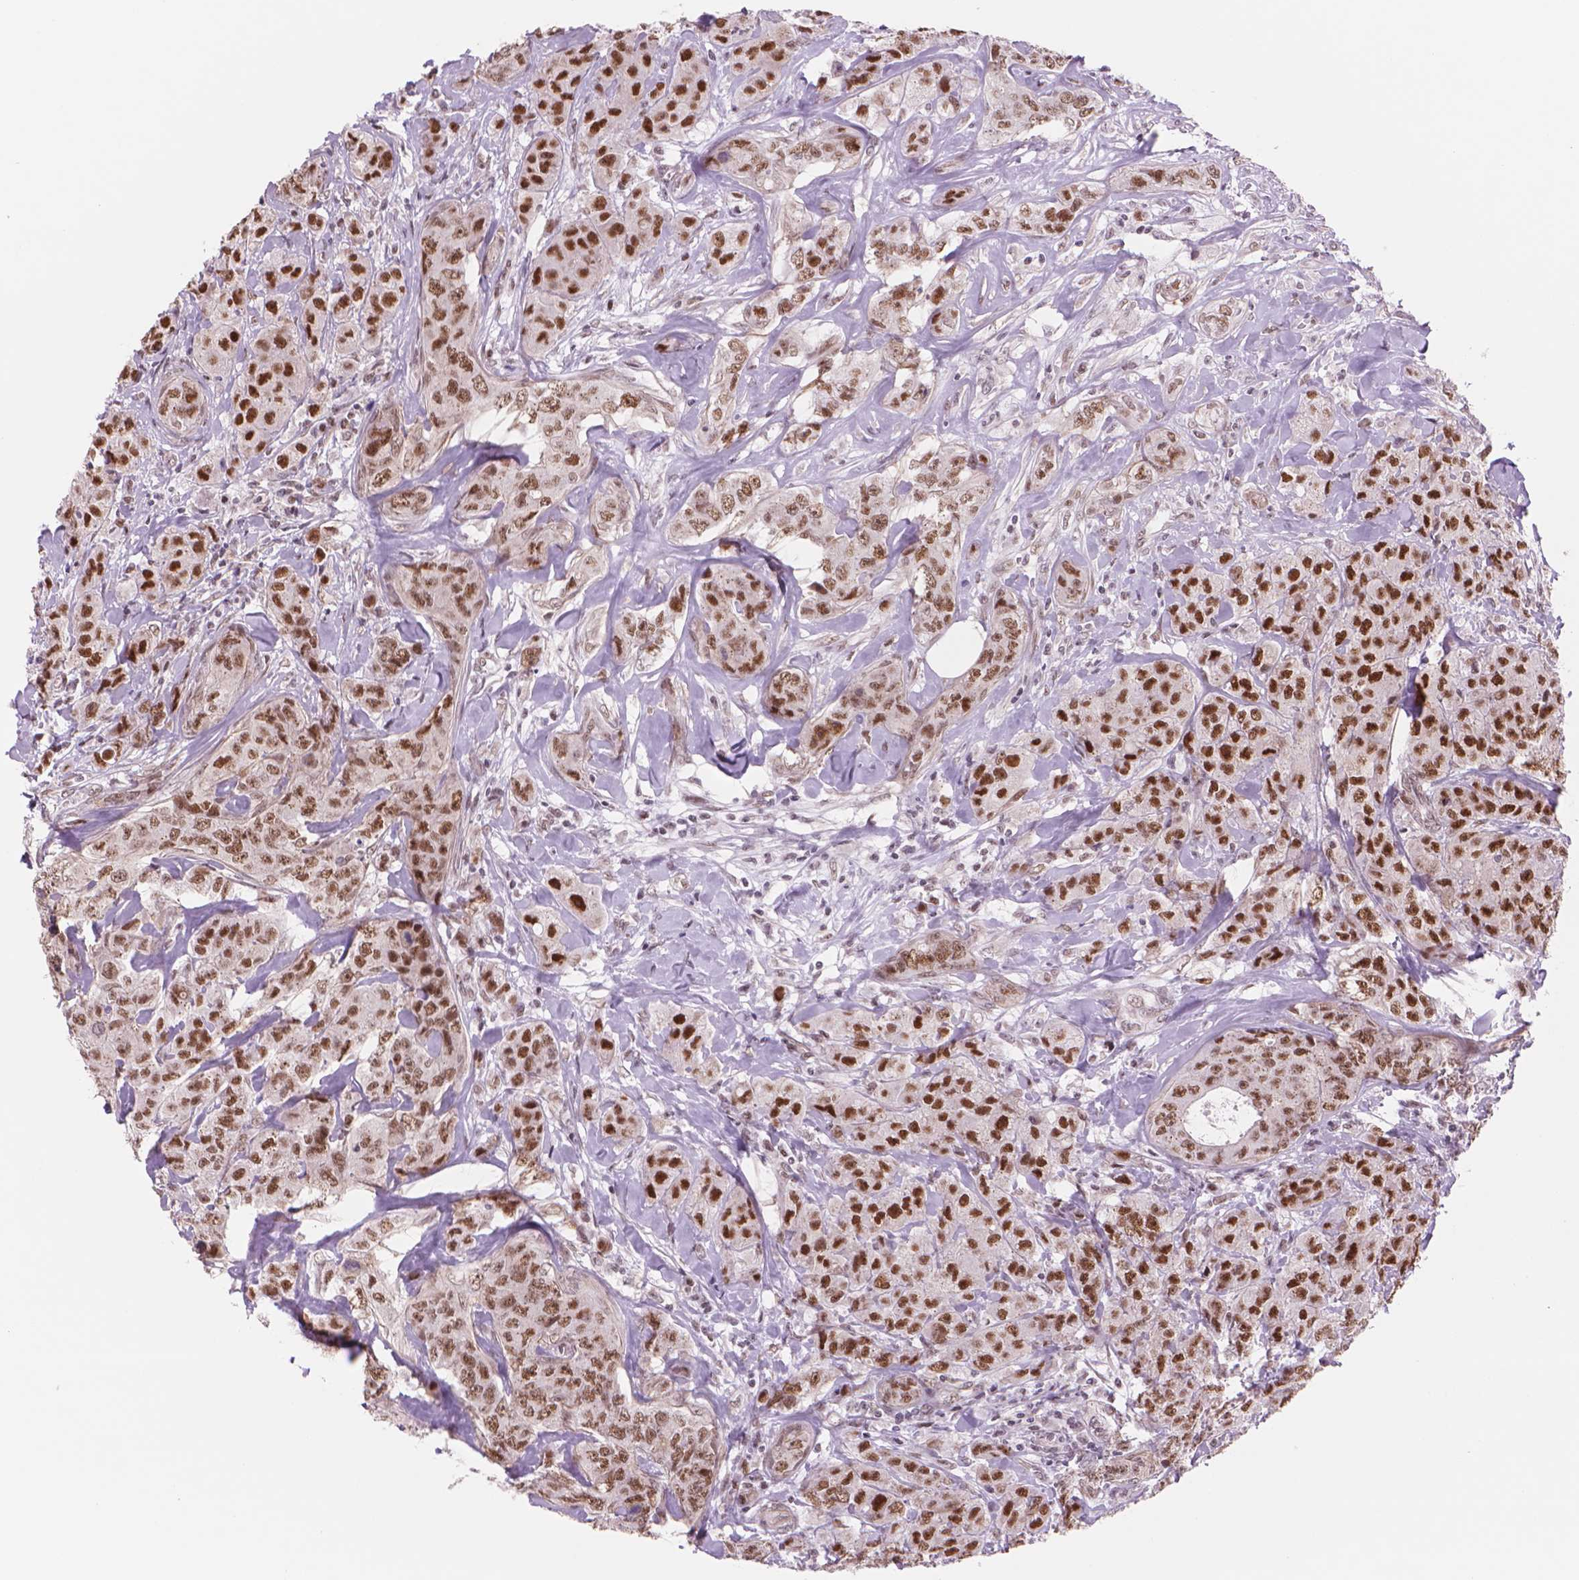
{"staining": {"intensity": "strong", "quantity": ">75%", "location": "nuclear"}, "tissue": "breast cancer", "cell_type": "Tumor cells", "image_type": "cancer", "snomed": [{"axis": "morphology", "description": "Duct carcinoma"}, {"axis": "topography", "description": "Breast"}], "caption": "Tumor cells exhibit high levels of strong nuclear expression in approximately >75% of cells in human invasive ductal carcinoma (breast).", "gene": "POLR3D", "patient": {"sex": "female", "age": 43}}